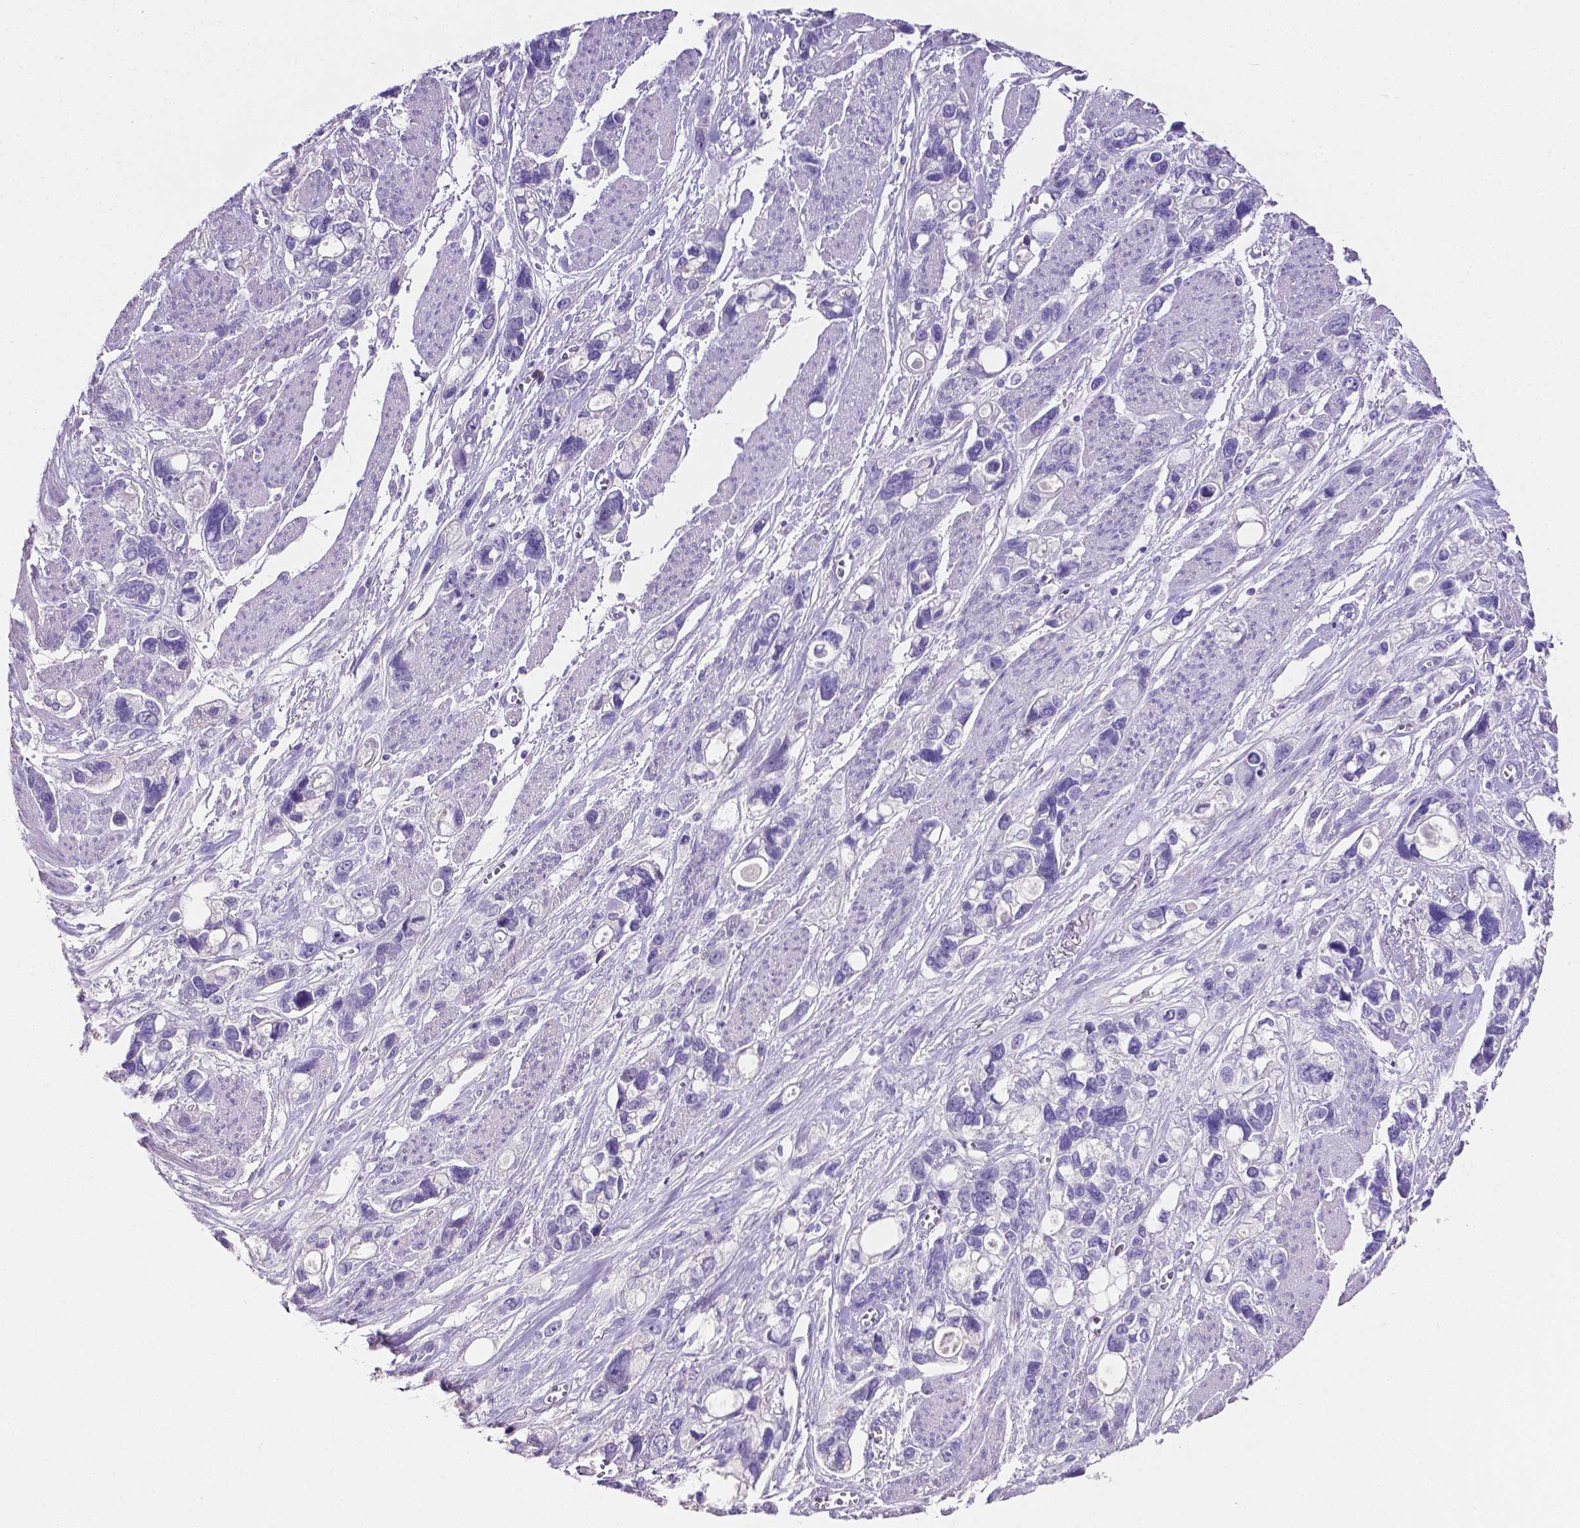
{"staining": {"intensity": "negative", "quantity": "none", "location": "none"}, "tissue": "stomach cancer", "cell_type": "Tumor cells", "image_type": "cancer", "snomed": [{"axis": "morphology", "description": "Adenocarcinoma, NOS"}, {"axis": "topography", "description": "Stomach, upper"}], "caption": "Stomach cancer was stained to show a protein in brown. There is no significant positivity in tumor cells.", "gene": "SLC22A2", "patient": {"sex": "female", "age": 81}}